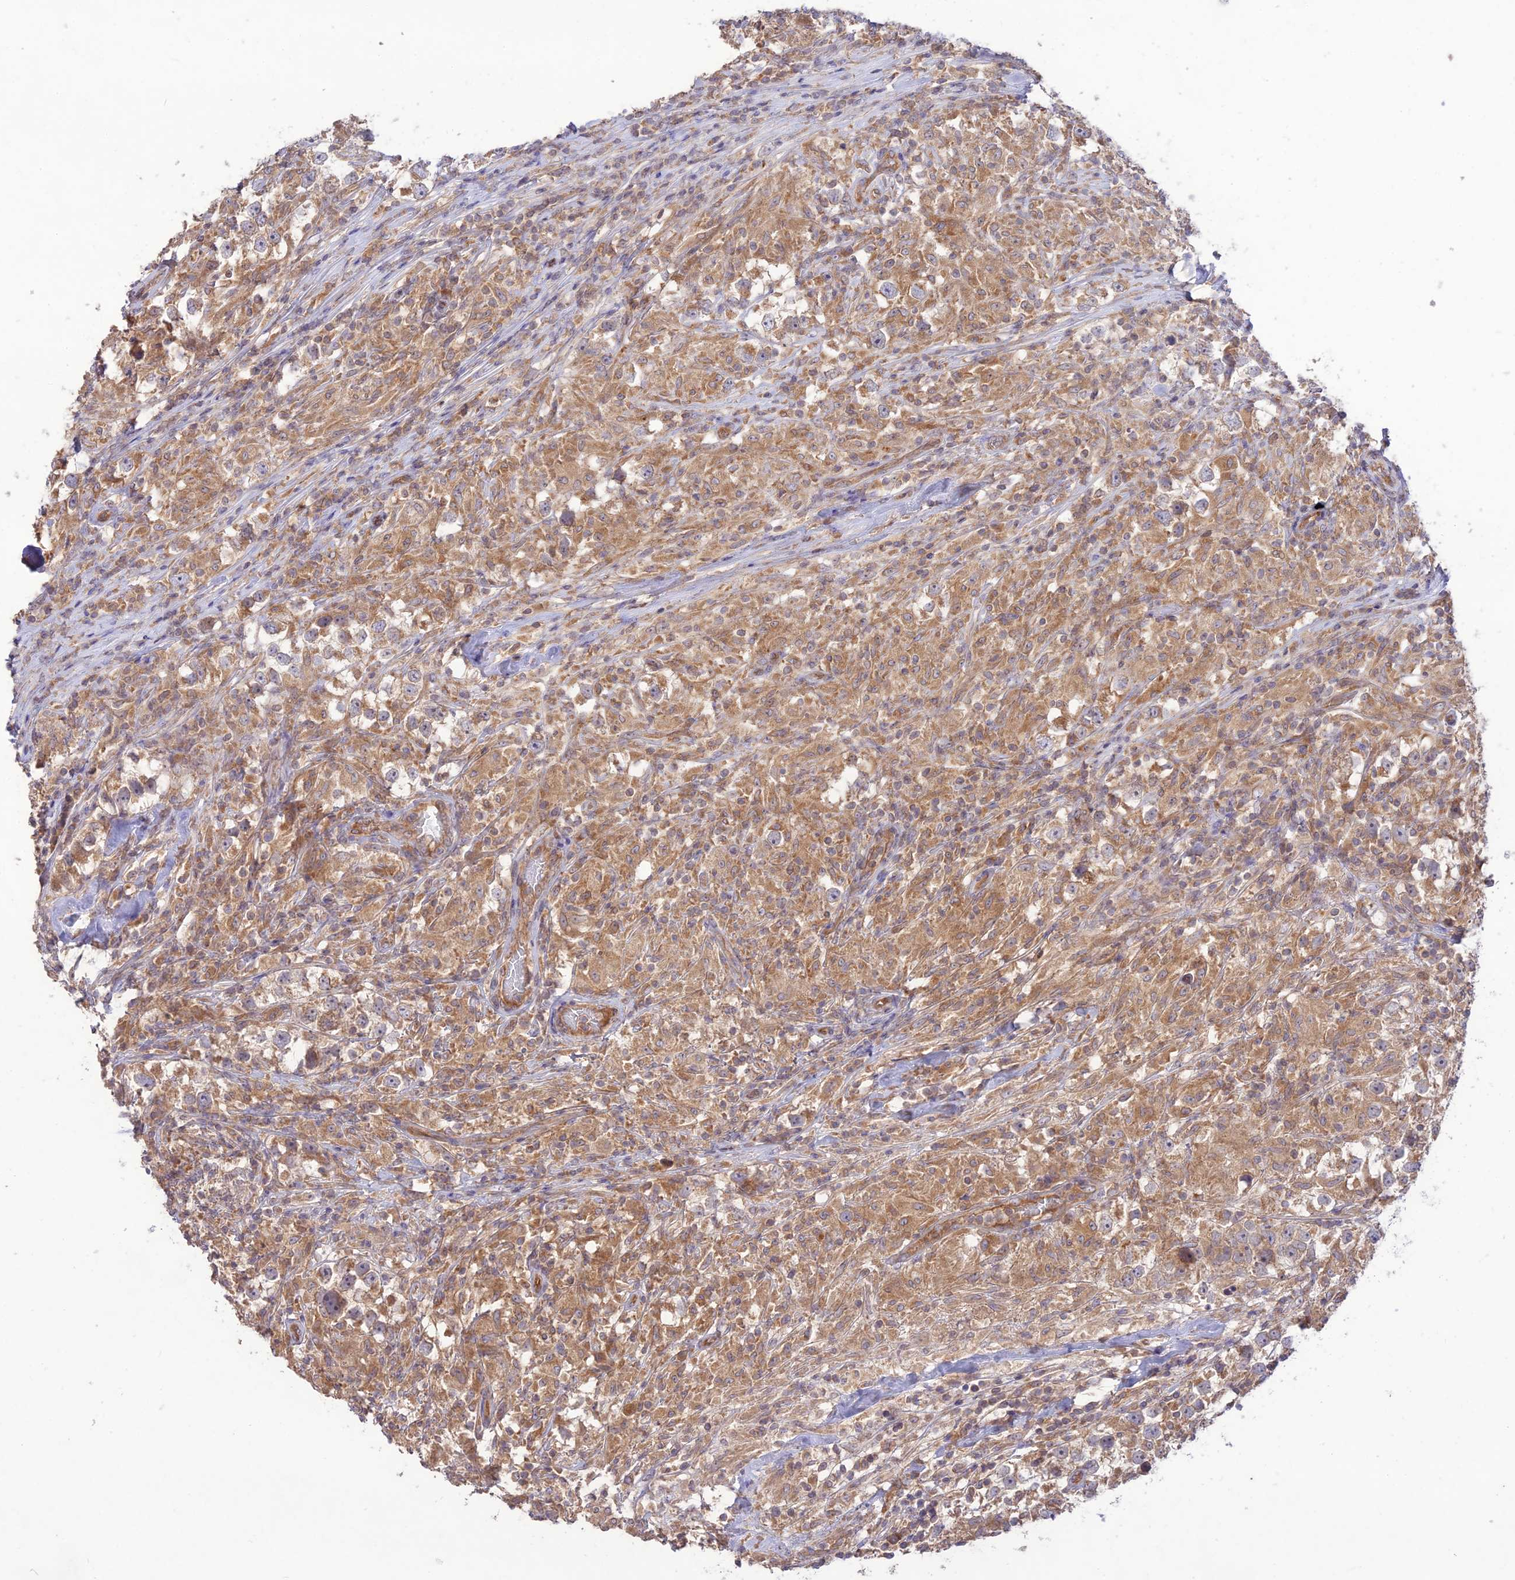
{"staining": {"intensity": "moderate", "quantity": ">75%", "location": "cytoplasmic/membranous"}, "tissue": "testis cancer", "cell_type": "Tumor cells", "image_type": "cancer", "snomed": [{"axis": "morphology", "description": "Seminoma, NOS"}, {"axis": "topography", "description": "Testis"}], "caption": "Immunohistochemistry (IHC) histopathology image of neoplastic tissue: seminoma (testis) stained using immunohistochemistry displays medium levels of moderate protein expression localized specifically in the cytoplasmic/membranous of tumor cells, appearing as a cytoplasmic/membranous brown color.", "gene": "TMEM259", "patient": {"sex": "male", "age": 46}}